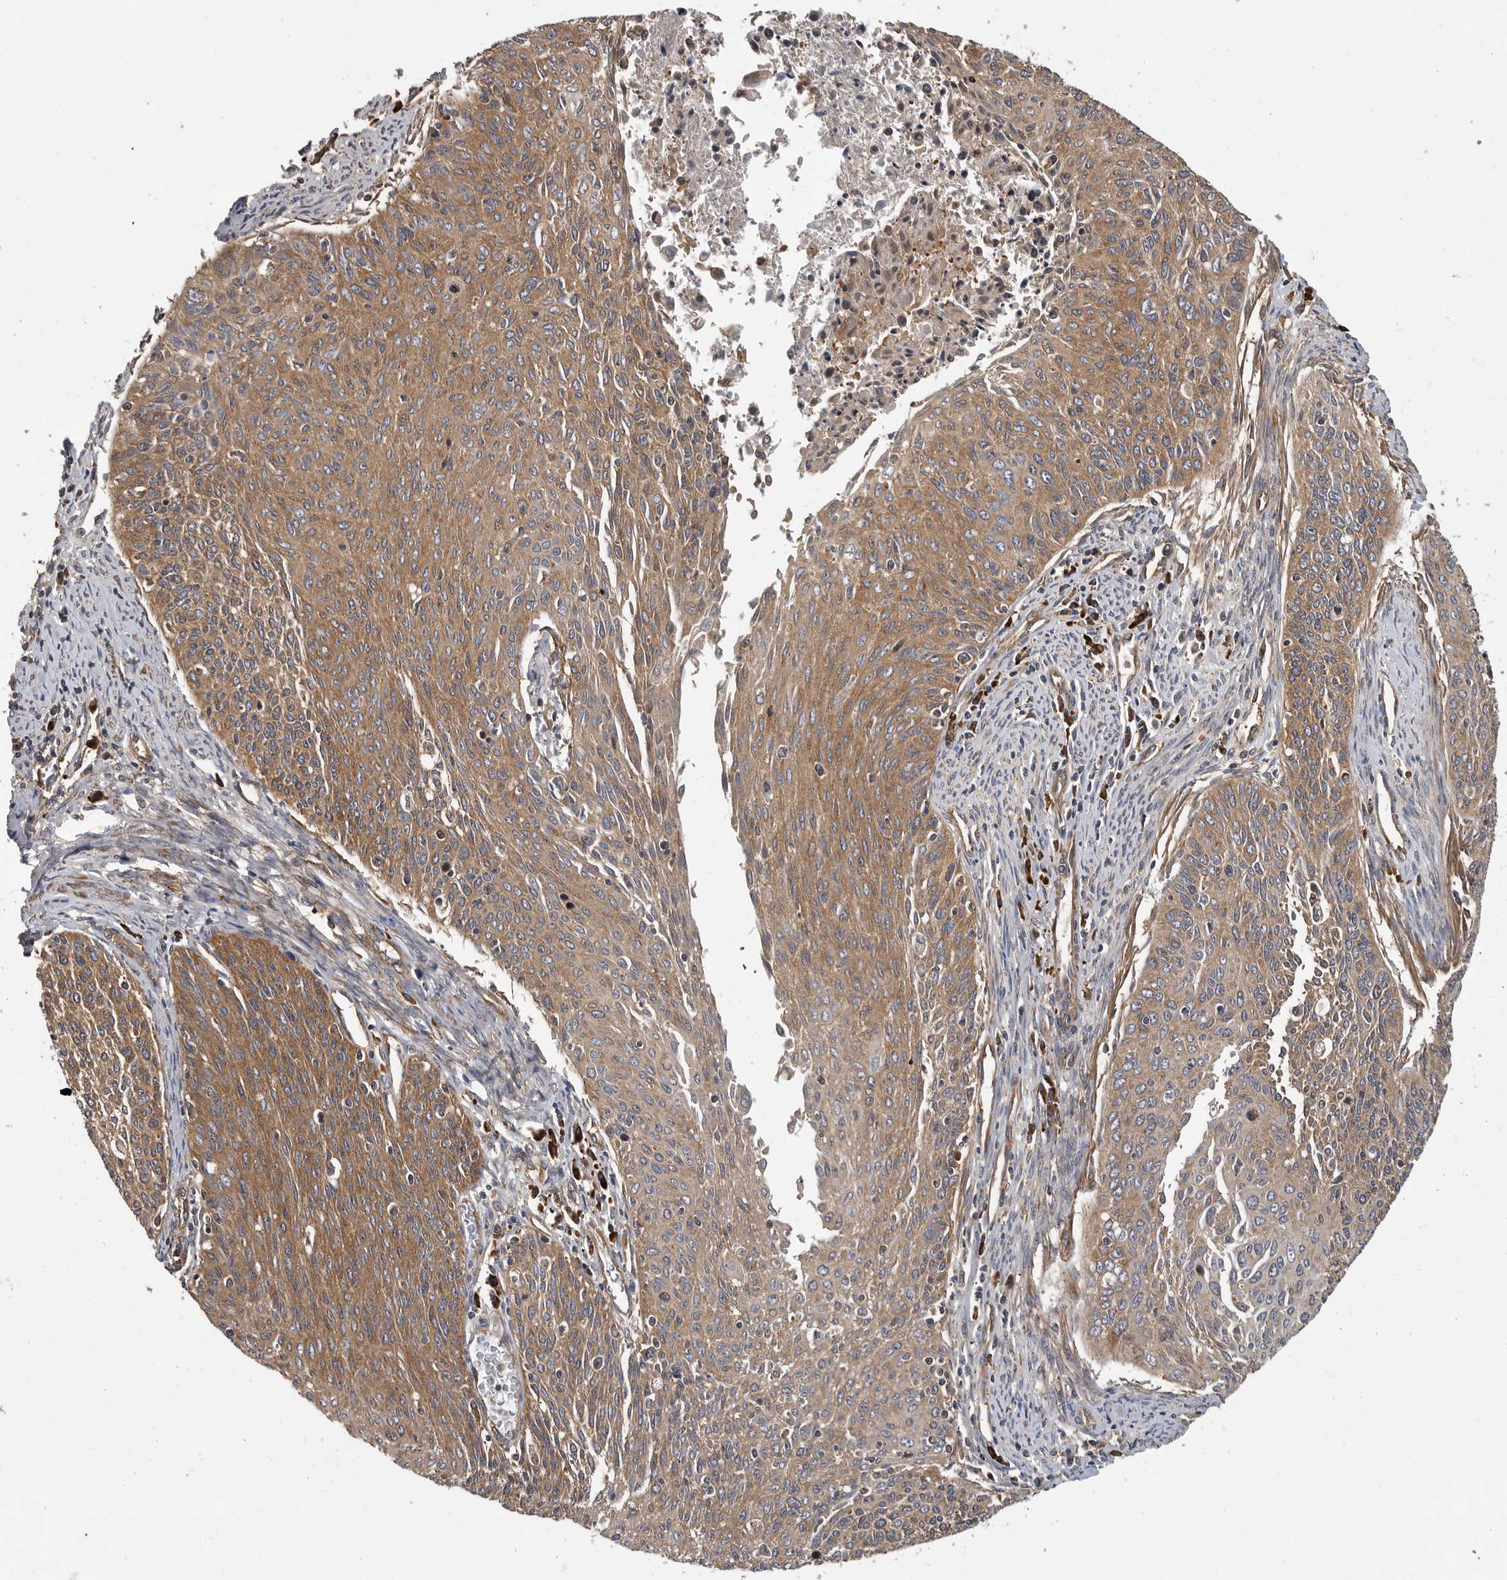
{"staining": {"intensity": "moderate", "quantity": "25%-75%", "location": "cytoplasmic/membranous"}, "tissue": "cervical cancer", "cell_type": "Tumor cells", "image_type": "cancer", "snomed": [{"axis": "morphology", "description": "Squamous cell carcinoma, NOS"}, {"axis": "topography", "description": "Cervix"}], "caption": "High-magnification brightfield microscopy of squamous cell carcinoma (cervical) stained with DAB (brown) and counterstained with hematoxylin (blue). tumor cells exhibit moderate cytoplasmic/membranous staining is identified in approximately25%-75% of cells. (DAB IHC with brightfield microscopy, high magnification).", "gene": "OXR1", "patient": {"sex": "female", "age": 55}}